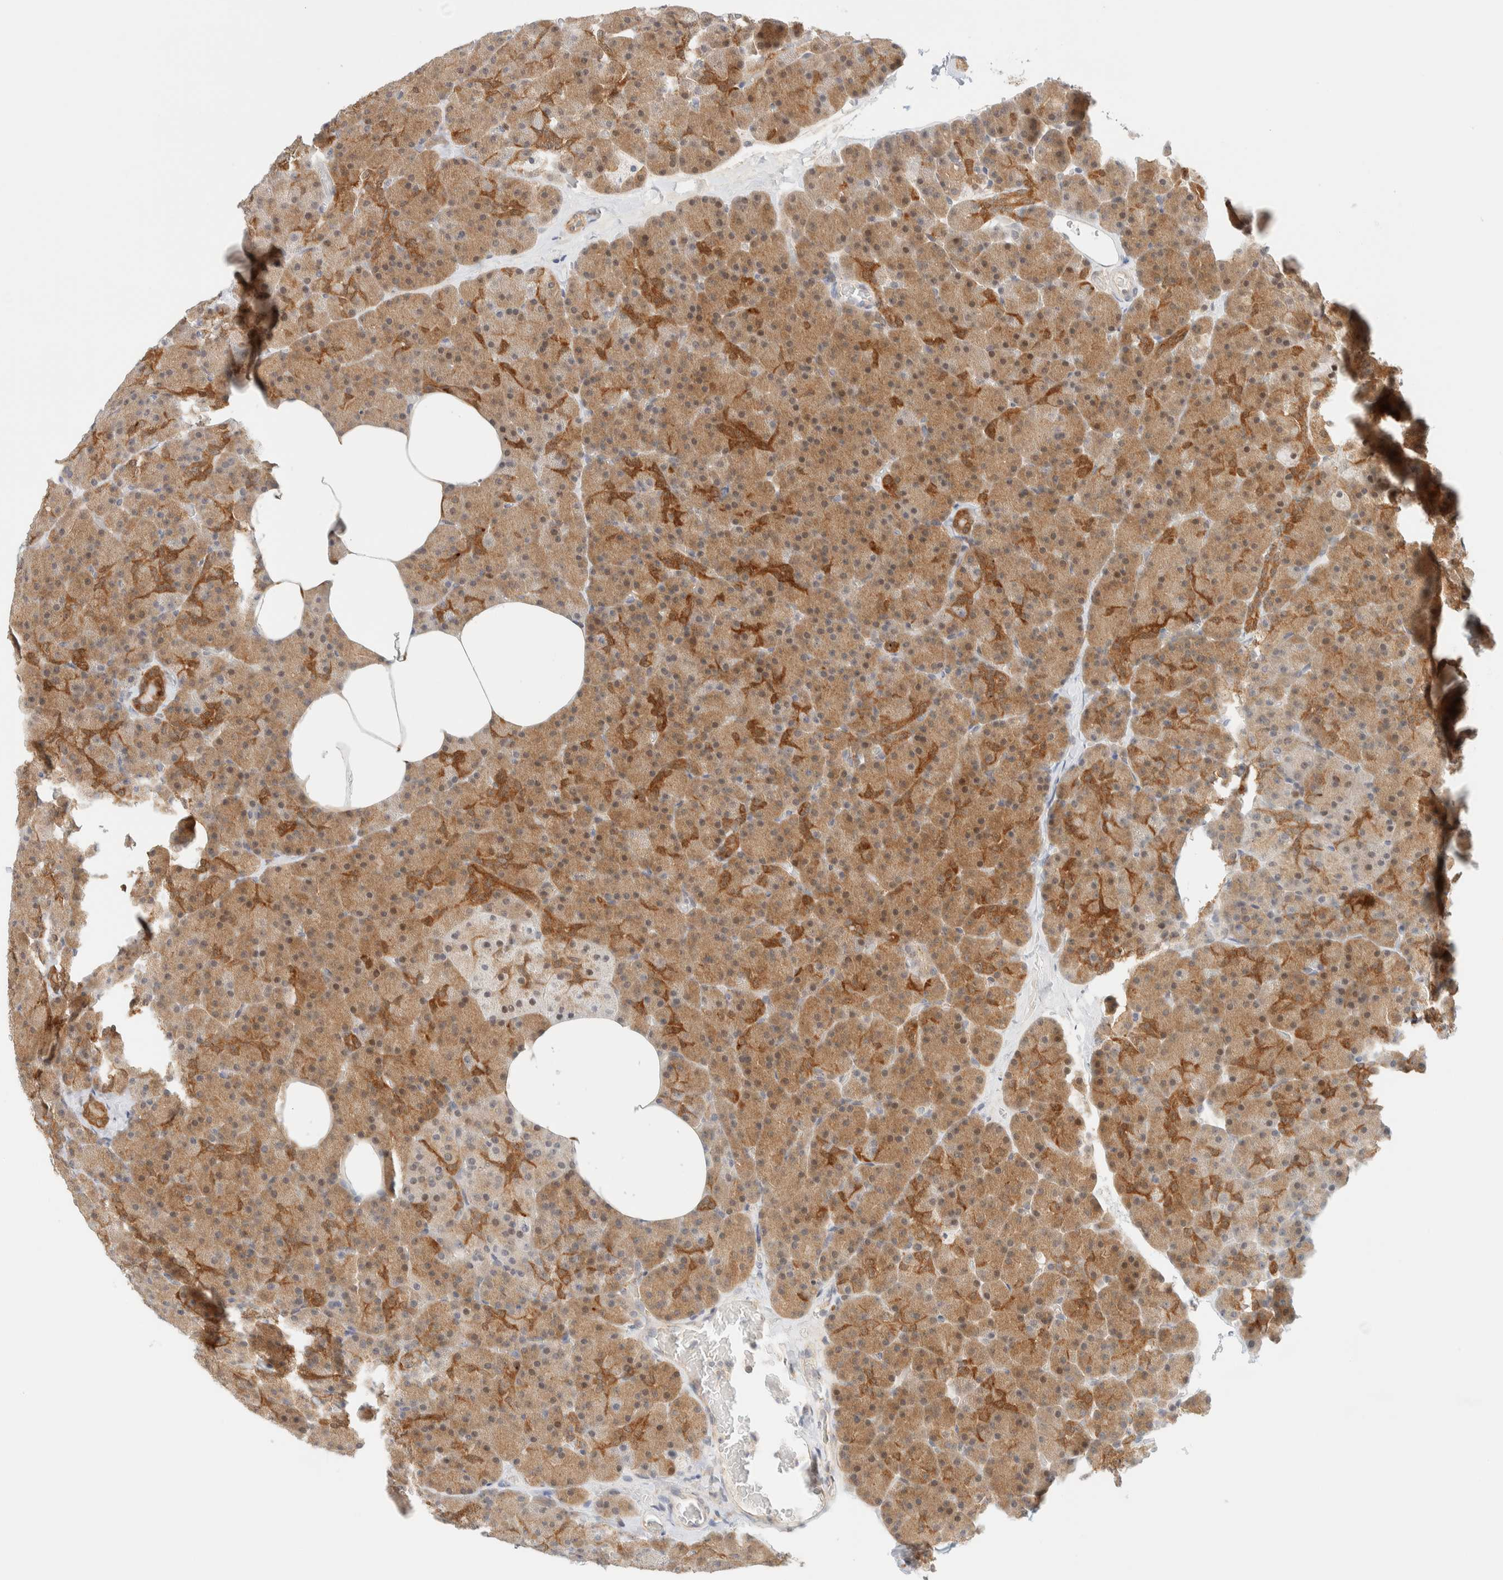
{"staining": {"intensity": "moderate", "quantity": ">75%", "location": "cytoplasmic/membranous"}, "tissue": "pancreas", "cell_type": "Exocrine glandular cells", "image_type": "normal", "snomed": [{"axis": "morphology", "description": "Normal tissue, NOS"}, {"axis": "morphology", "description": "Carcinoid, malignant, NOS"}, {"axis": "topography", "description": "Pancreas"}], "caption": "A high-resolution histopathology image shows IHC staining of normal pancreas, which reveals moderate cytoplasmic/membranous positivity in approximately >75% of exocrine glandular cells. (DAB = brown stain, brightfield microscopy at high magnification).", "gene": "PCYT2", "patient": {"sex": "female", "age": 35}}